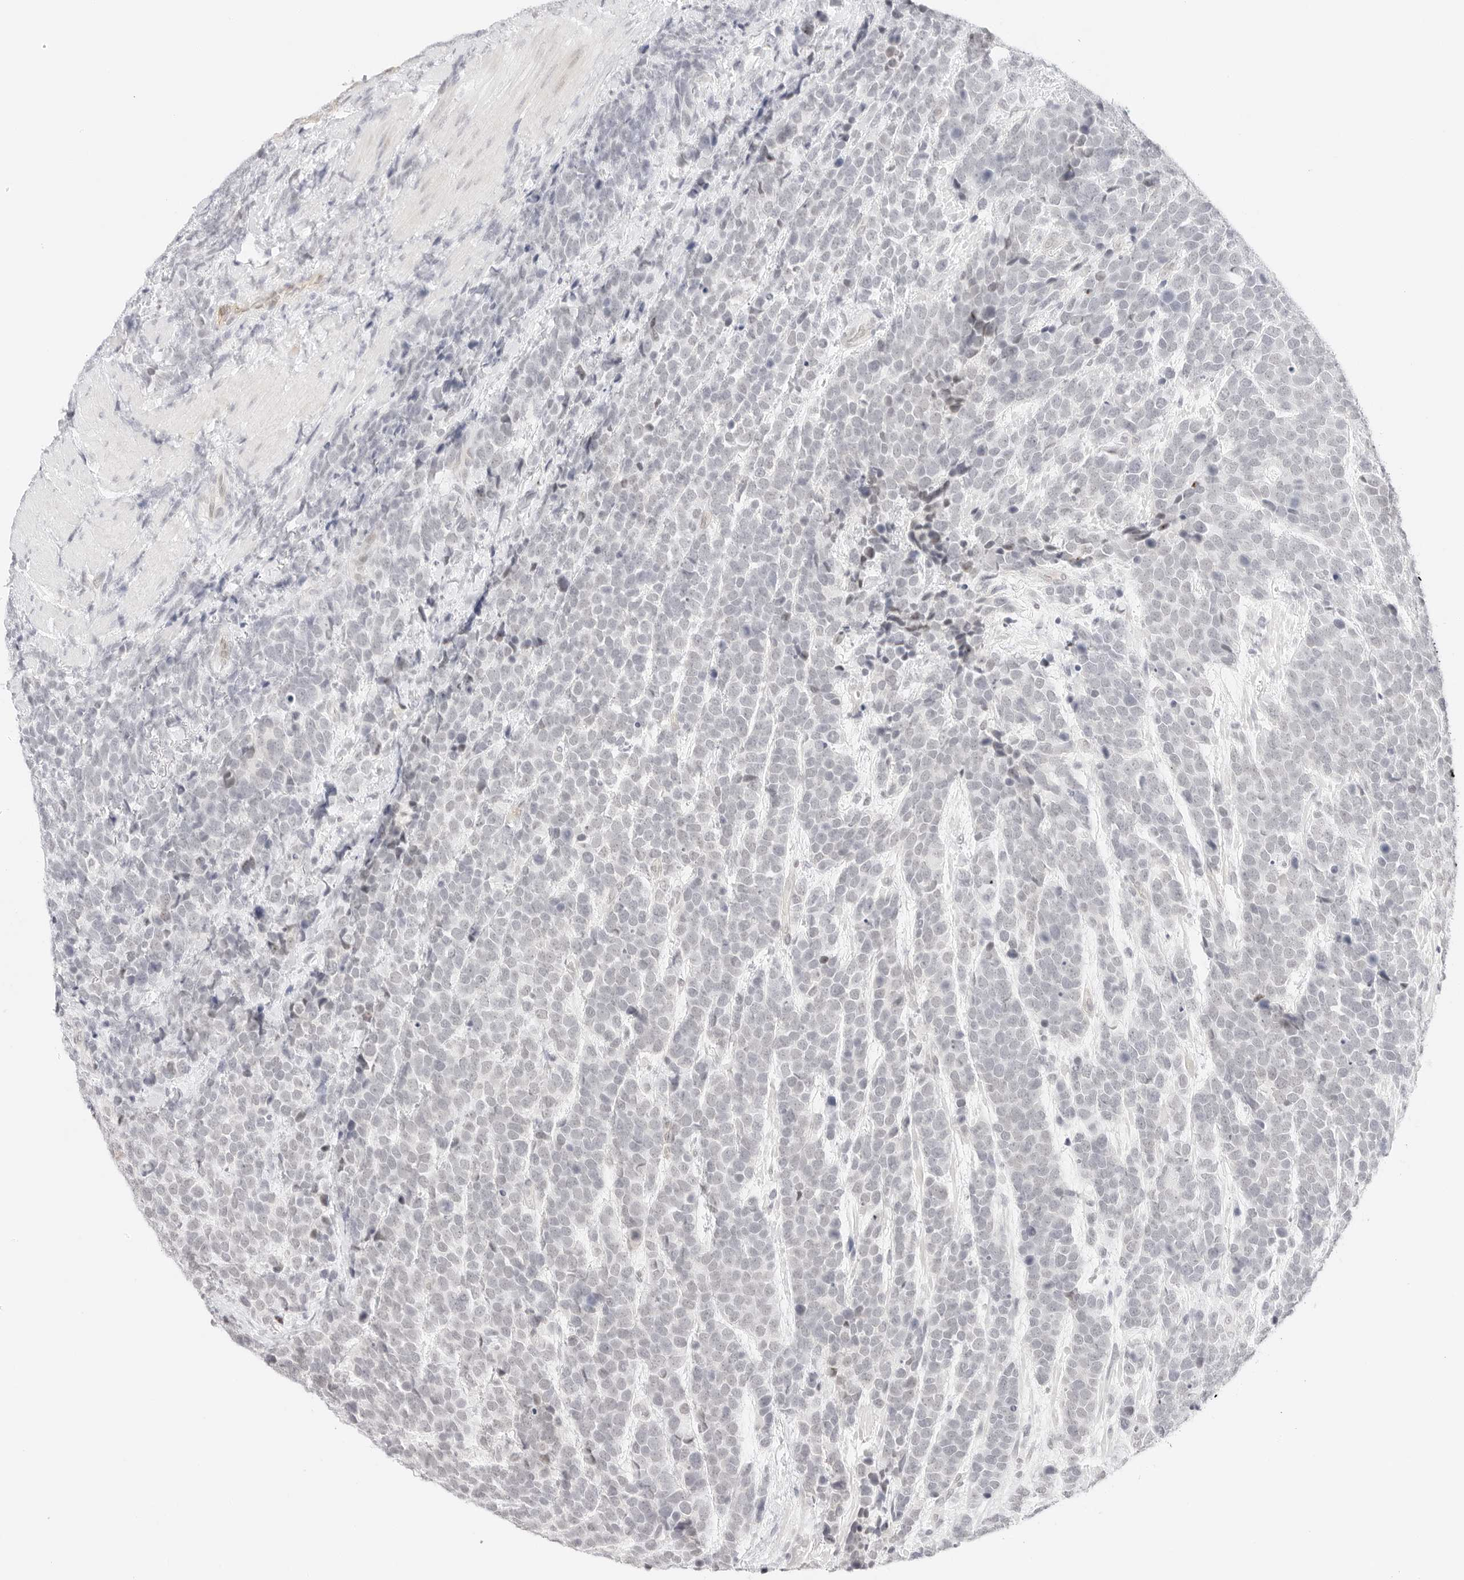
{"staining": {"intensity": "negative", "quantity": "none", "location": "none"}, "tissue": "urothelial cancer", "cell_type": "Tumor cells", "image_type": "cancer", "snomed": [{"axis": "morphology", "description": "Urothelial carcinoma, High grade"}, {"axis": "topography", "description": "Urinary bladder"}], "caption": "Immunohistochemical staining of urothelial cancer reveals no significant staining in tumor cells. (DAB immunohistochemistry (IHC), high magnification).", "gene": "ITGA6", "patient": {"sex": "female", "age": 82}}